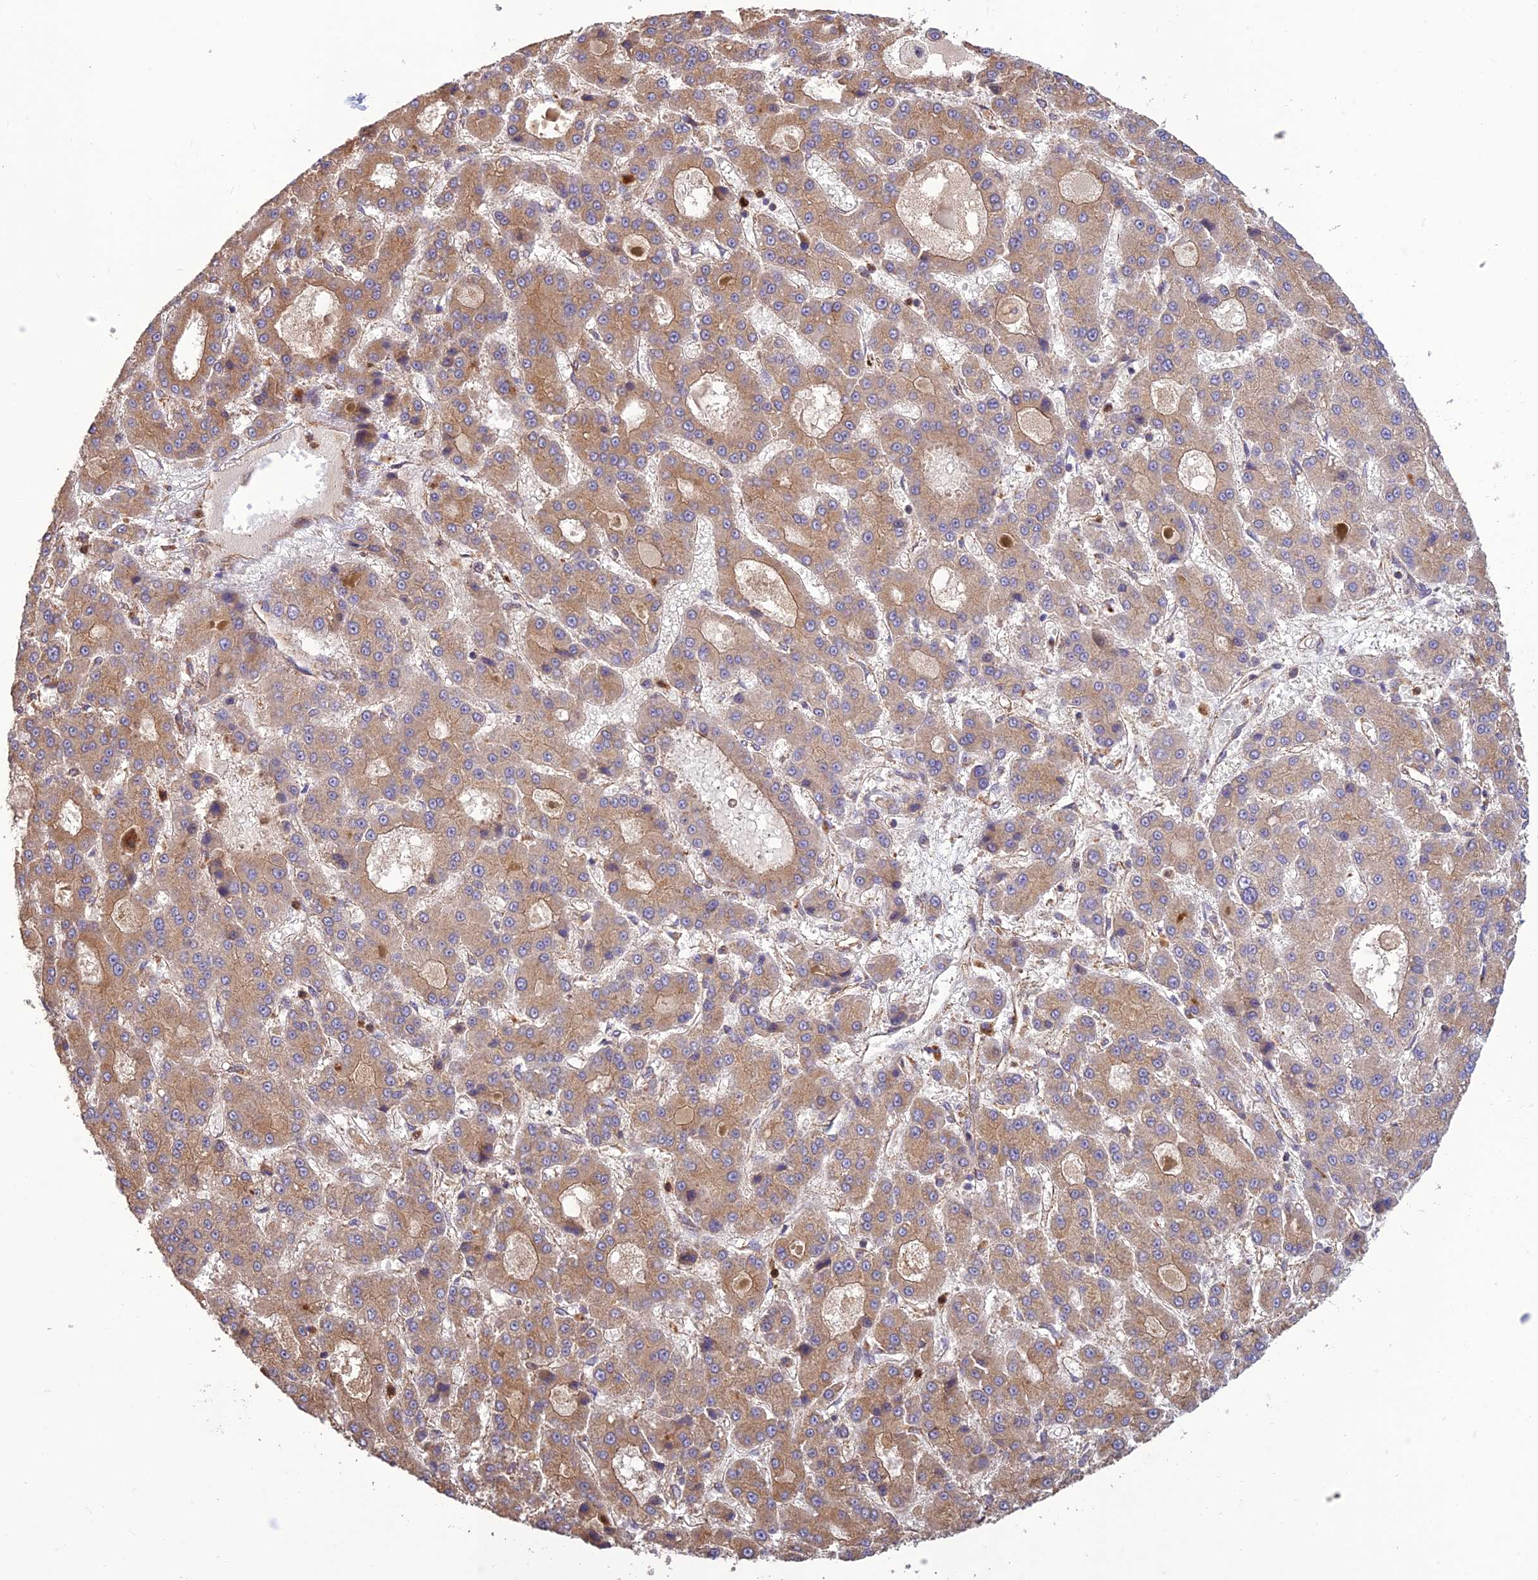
{"staining": {"intensity": "moderate", "quantity": ">75%", "location": "cytoplasmic/membranous"}, "tissue": "liver cancer", "cell_type": "Tumor cells", "image_type": "cancer", "snomed": [{"axis": "morphology", "description": "Carcinoma, Hepatocellular, NOS"}, {"axis": "topography", "description": "Liver"}], "caption": "Protein staining of liver cancer tissue demonstrates moderate cytoplasmic/membranous positivity in about >75% of tumor cells. The staining was performed using DAB to visualize the protein expression in brown, while the nuclei were stained in blue with hematoxylin (Magnification: 20x).", "gene": "TMEM131L", "patient": {"sex": "male", "age": 70}}